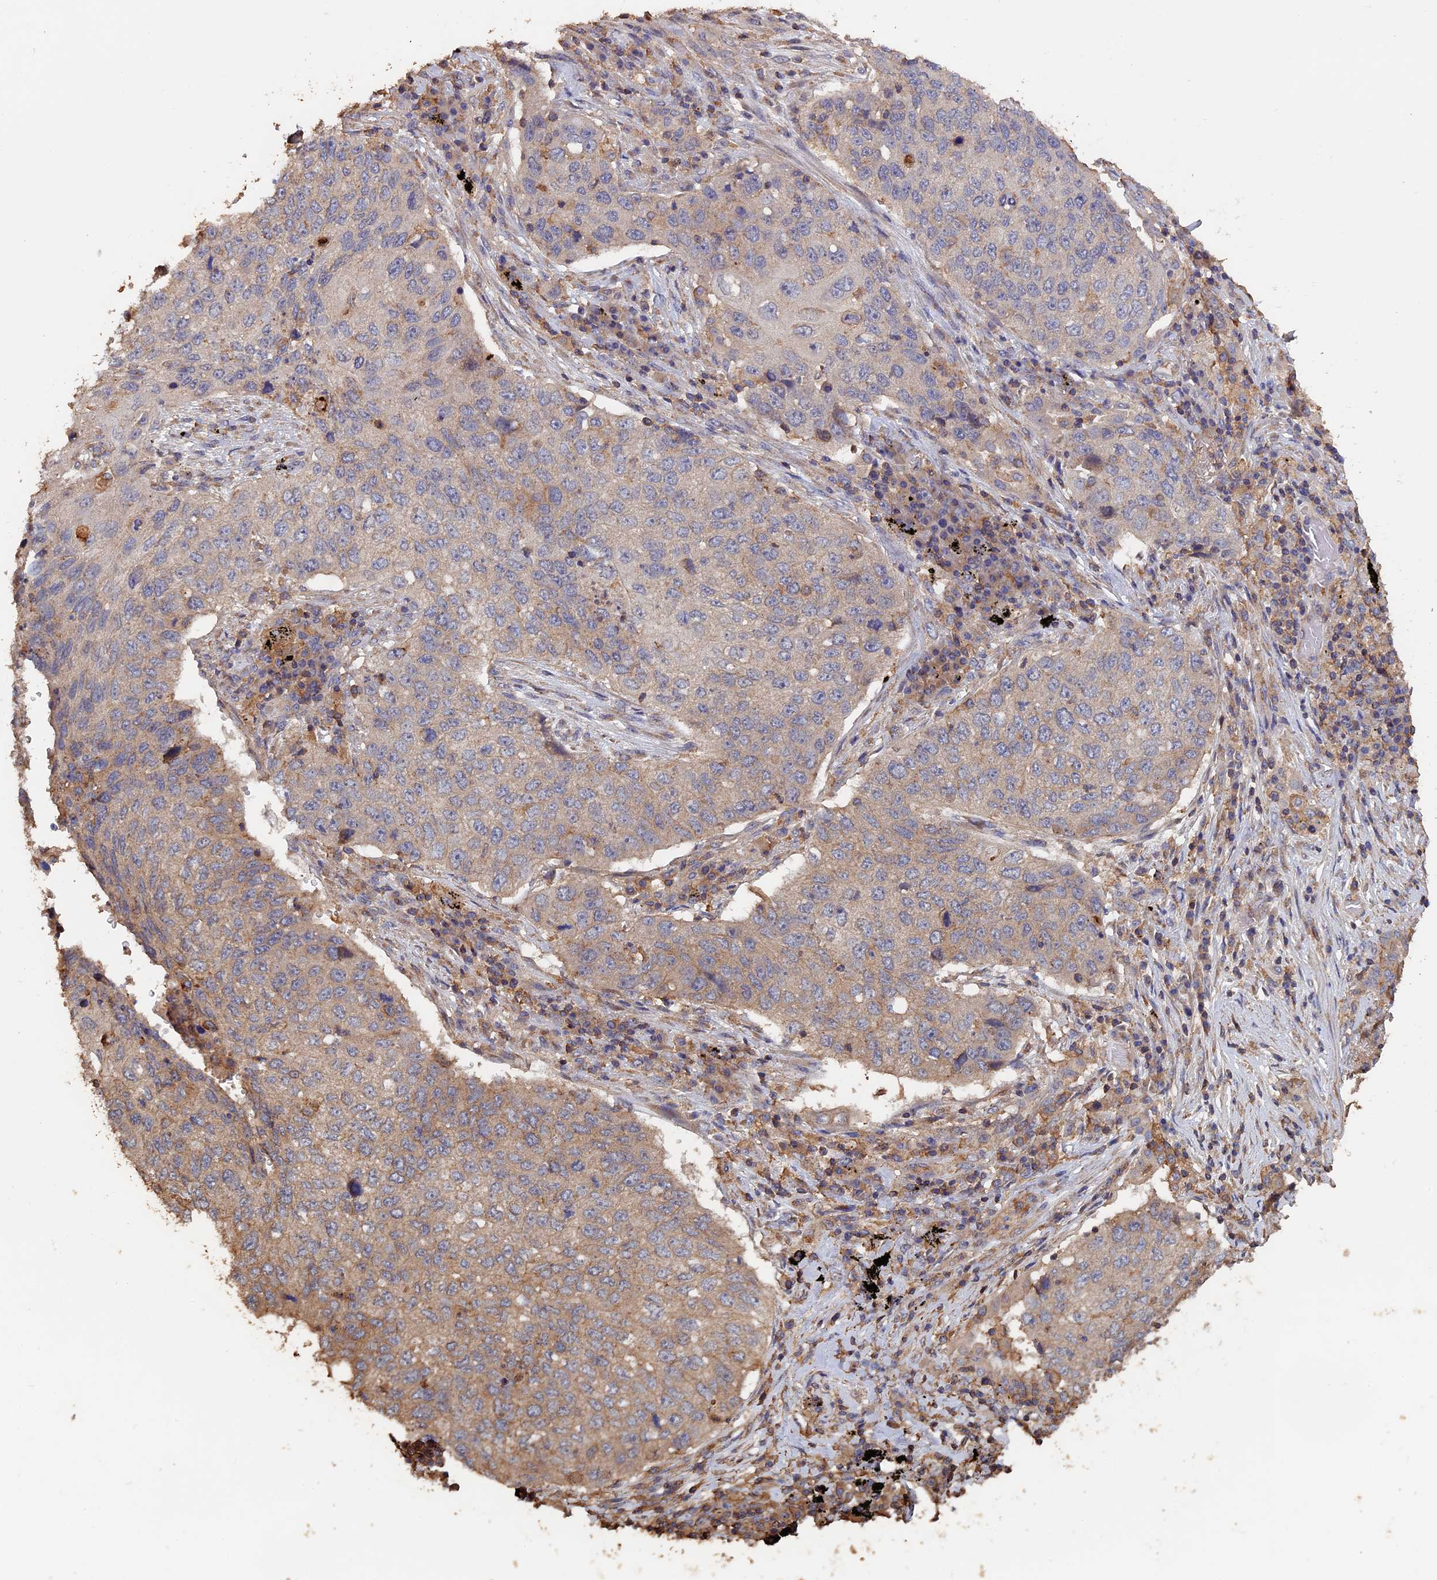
{"staining": {"intensity": "weak", "quantity": "25%-75%", "location": "cytoplasmic/membranous"}, "tissue": "lung cancer", "cell_type": "Tumor cells", "image_type": "cancer", "snomed": [{"axis": "morphology", "description": "Squamous cell carcinoma, NOS"}, {"axis": "topography", "description": "Lung"}], "caption": "IHC (DAB (3,3'-diaminobenzidine)) staining of squamous cell carcinoma (lung) reveals weak cytoplasmic/membranous protein positivity in approximately 25%-75% of tumor cells.", "gene": "PIGQ", "patient": {"sex": "female", "age": 63}}